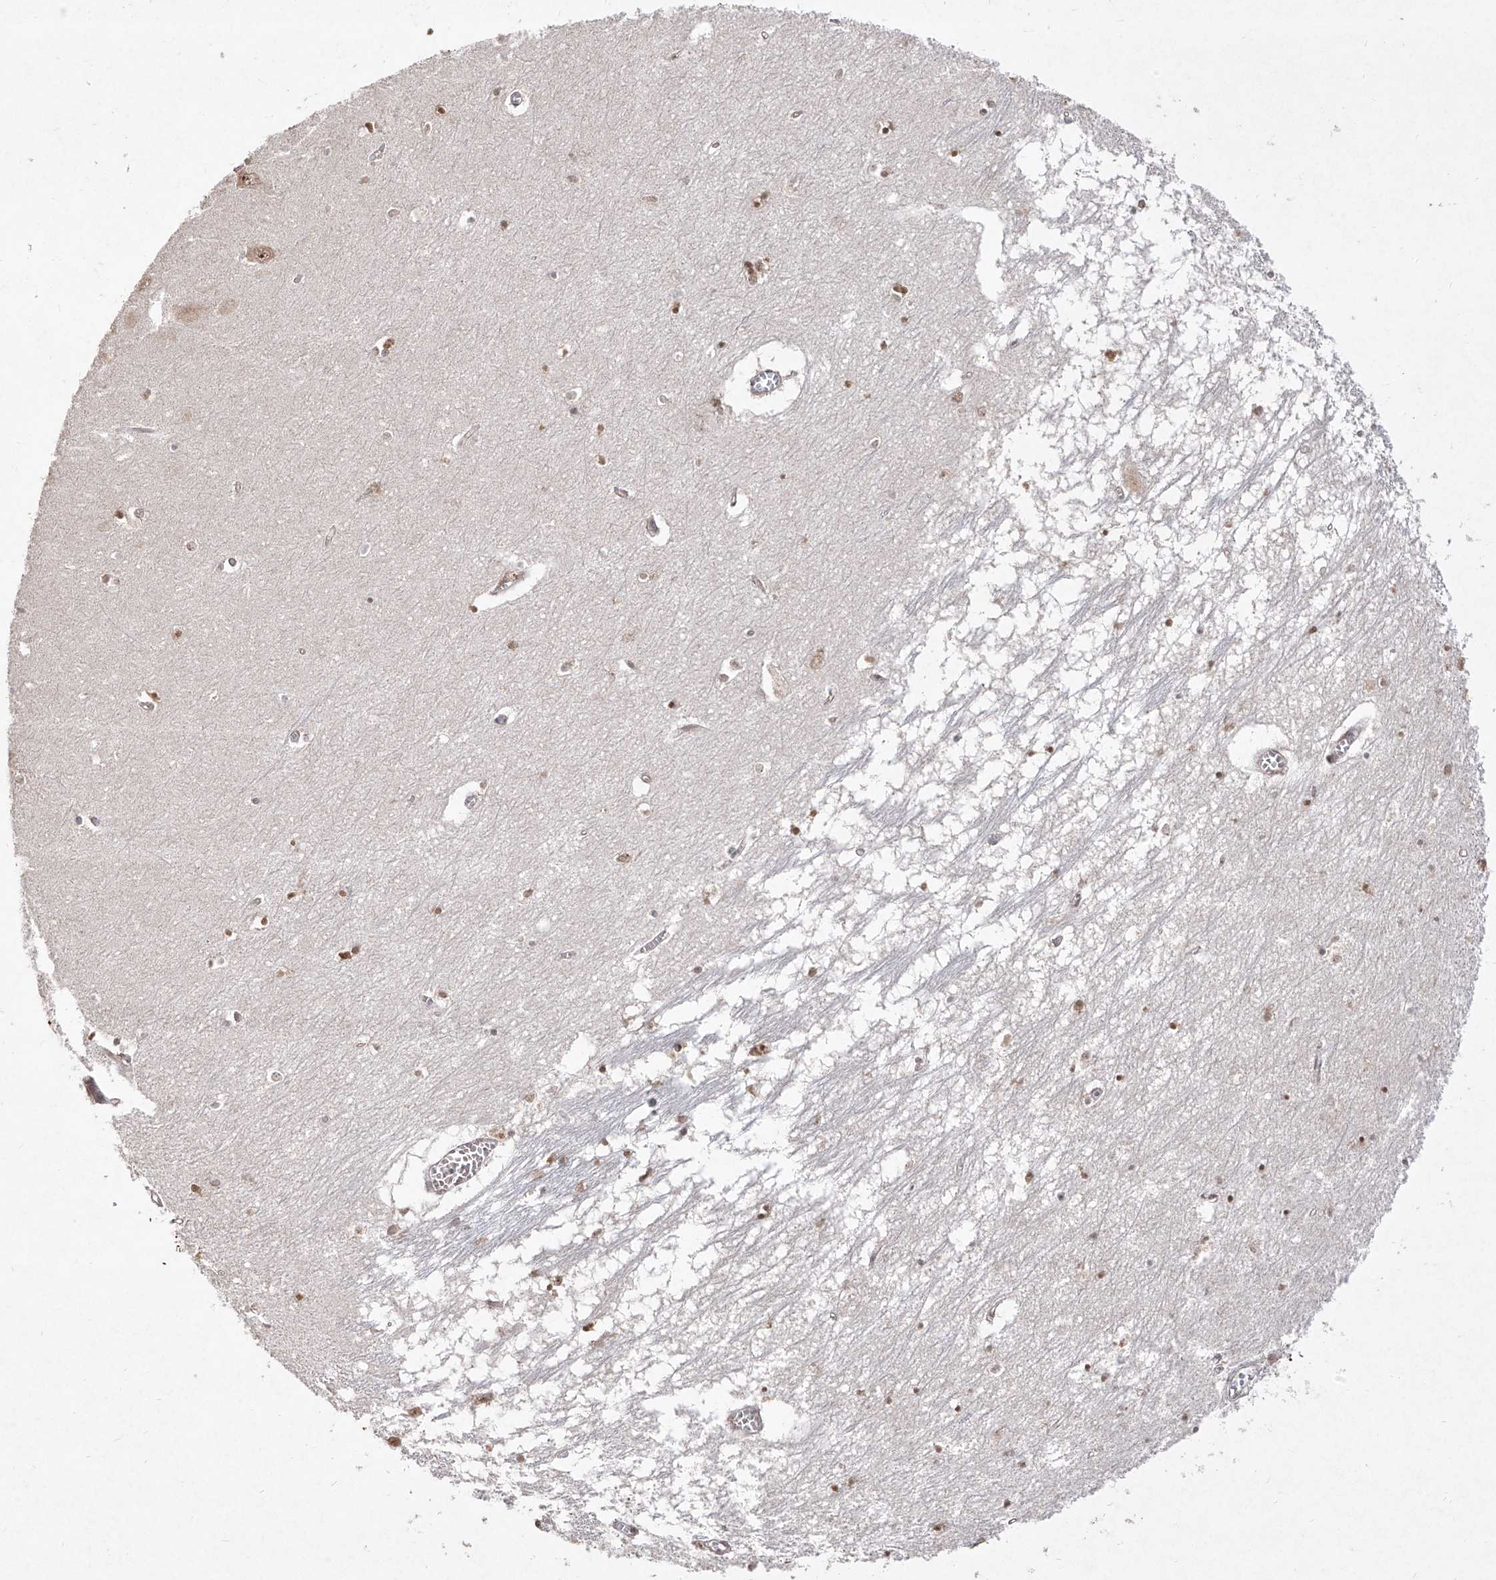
{"staining": {"intensity": "moderate", "quantity": "<25%", "location": "nuclear"}, "tissue": "hippocampus", "cell_type": "Glial cells", "image_type": "normal", "snomed": [{"axis": "morphology", "description": "Normal tissue, NOS"}, {"axis": "topography", "description": "Hippocampus"}], "caption": "There is low levels of moderate nuclear expression in glial cells of unremarkable hippocampus, as demonstrated by immunohistochemical staining (brown color).", "gene": "SNRNP27", "patient": {"sex": "male", "age": 70}}